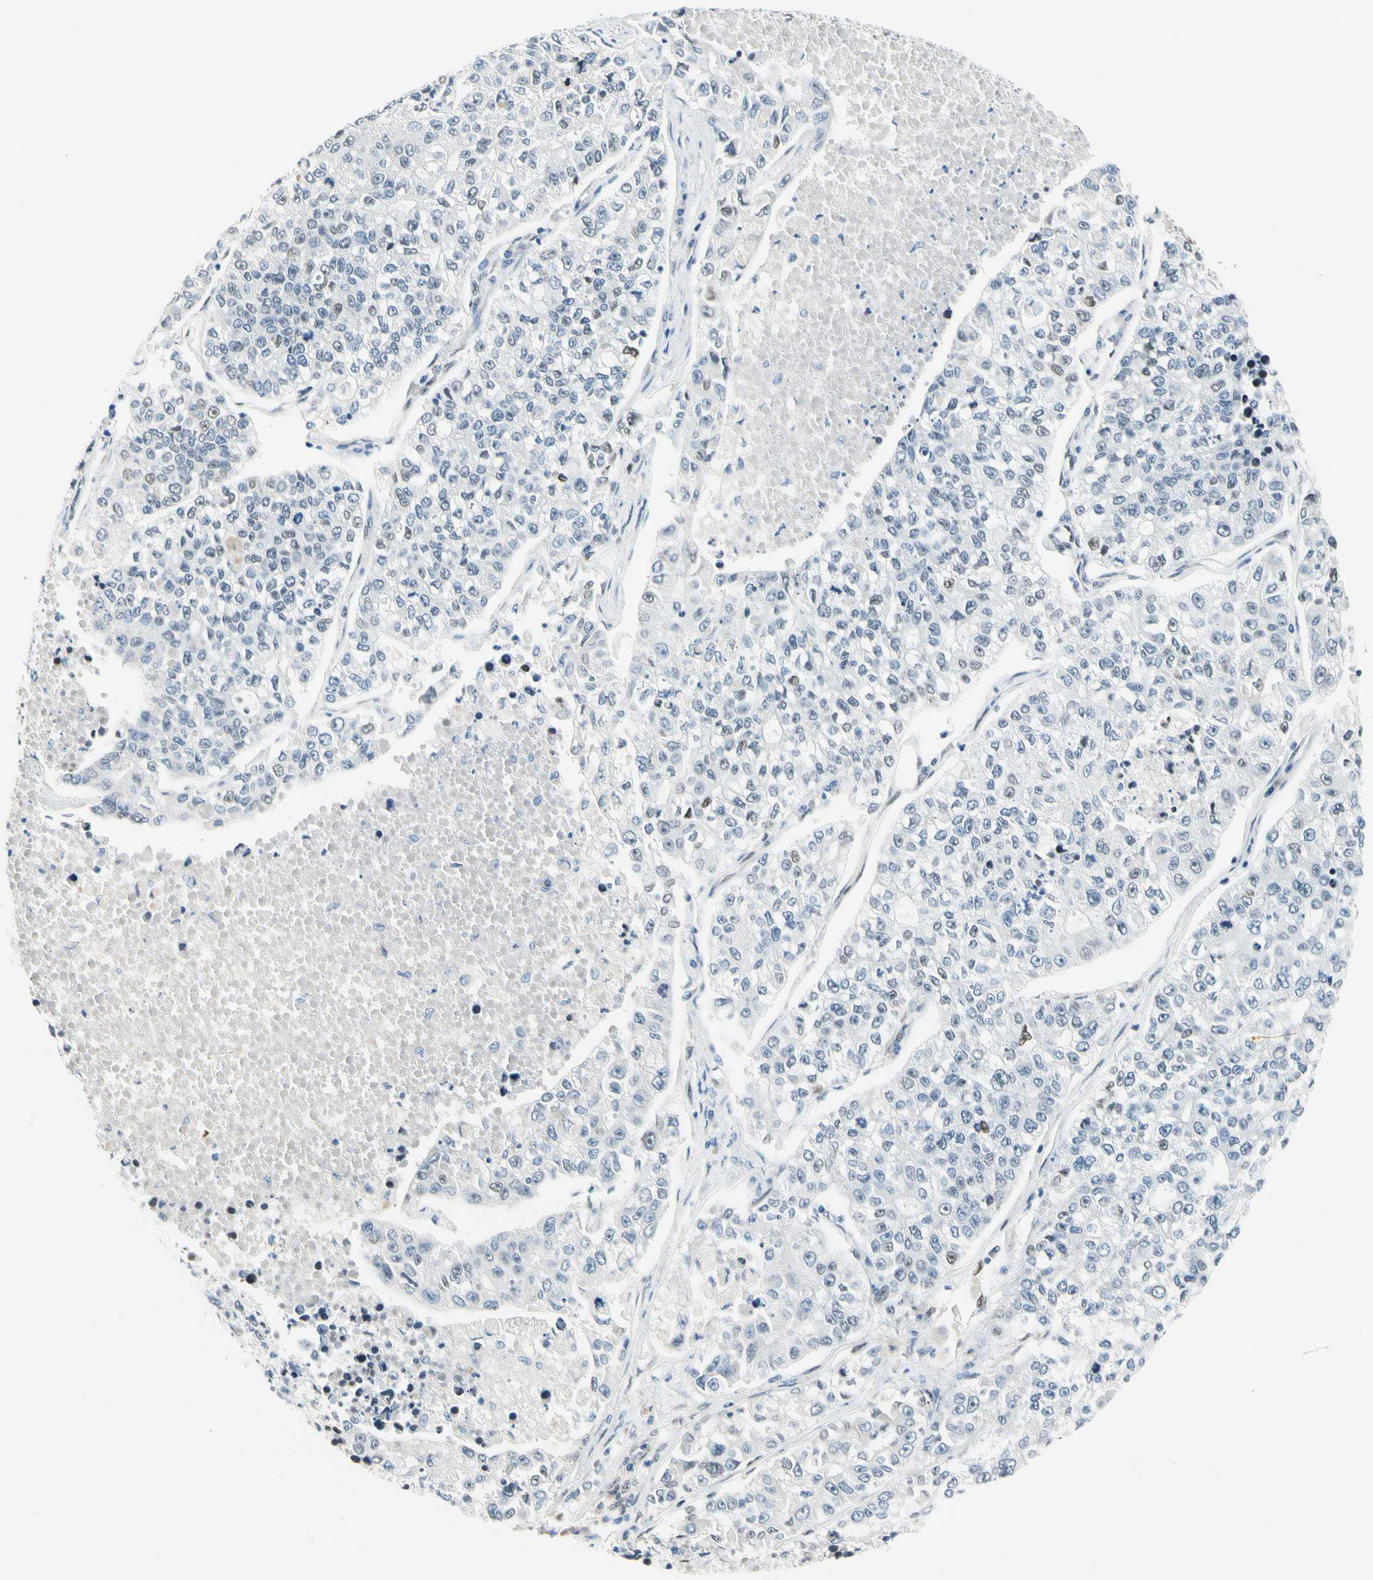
{"staining": {"intensity": "weak", "quantity": "<25%", "location": "nuclear"}, "tissue": "lung cancer", "cell_type": "Tumor cells", "image_type": "cancer", "snomed": [{"axis": "morphology", "description": "Adenocarcinoma, NOS"}, {"axis": "topography", "description": "Lung"}], "caption": "Immunohistochemical staining of adenocarcinoma (lung) reveals no significant positivity in tumor cells.", "gene": "NFIA", "patient": {"sex": "male", "age": 49}}